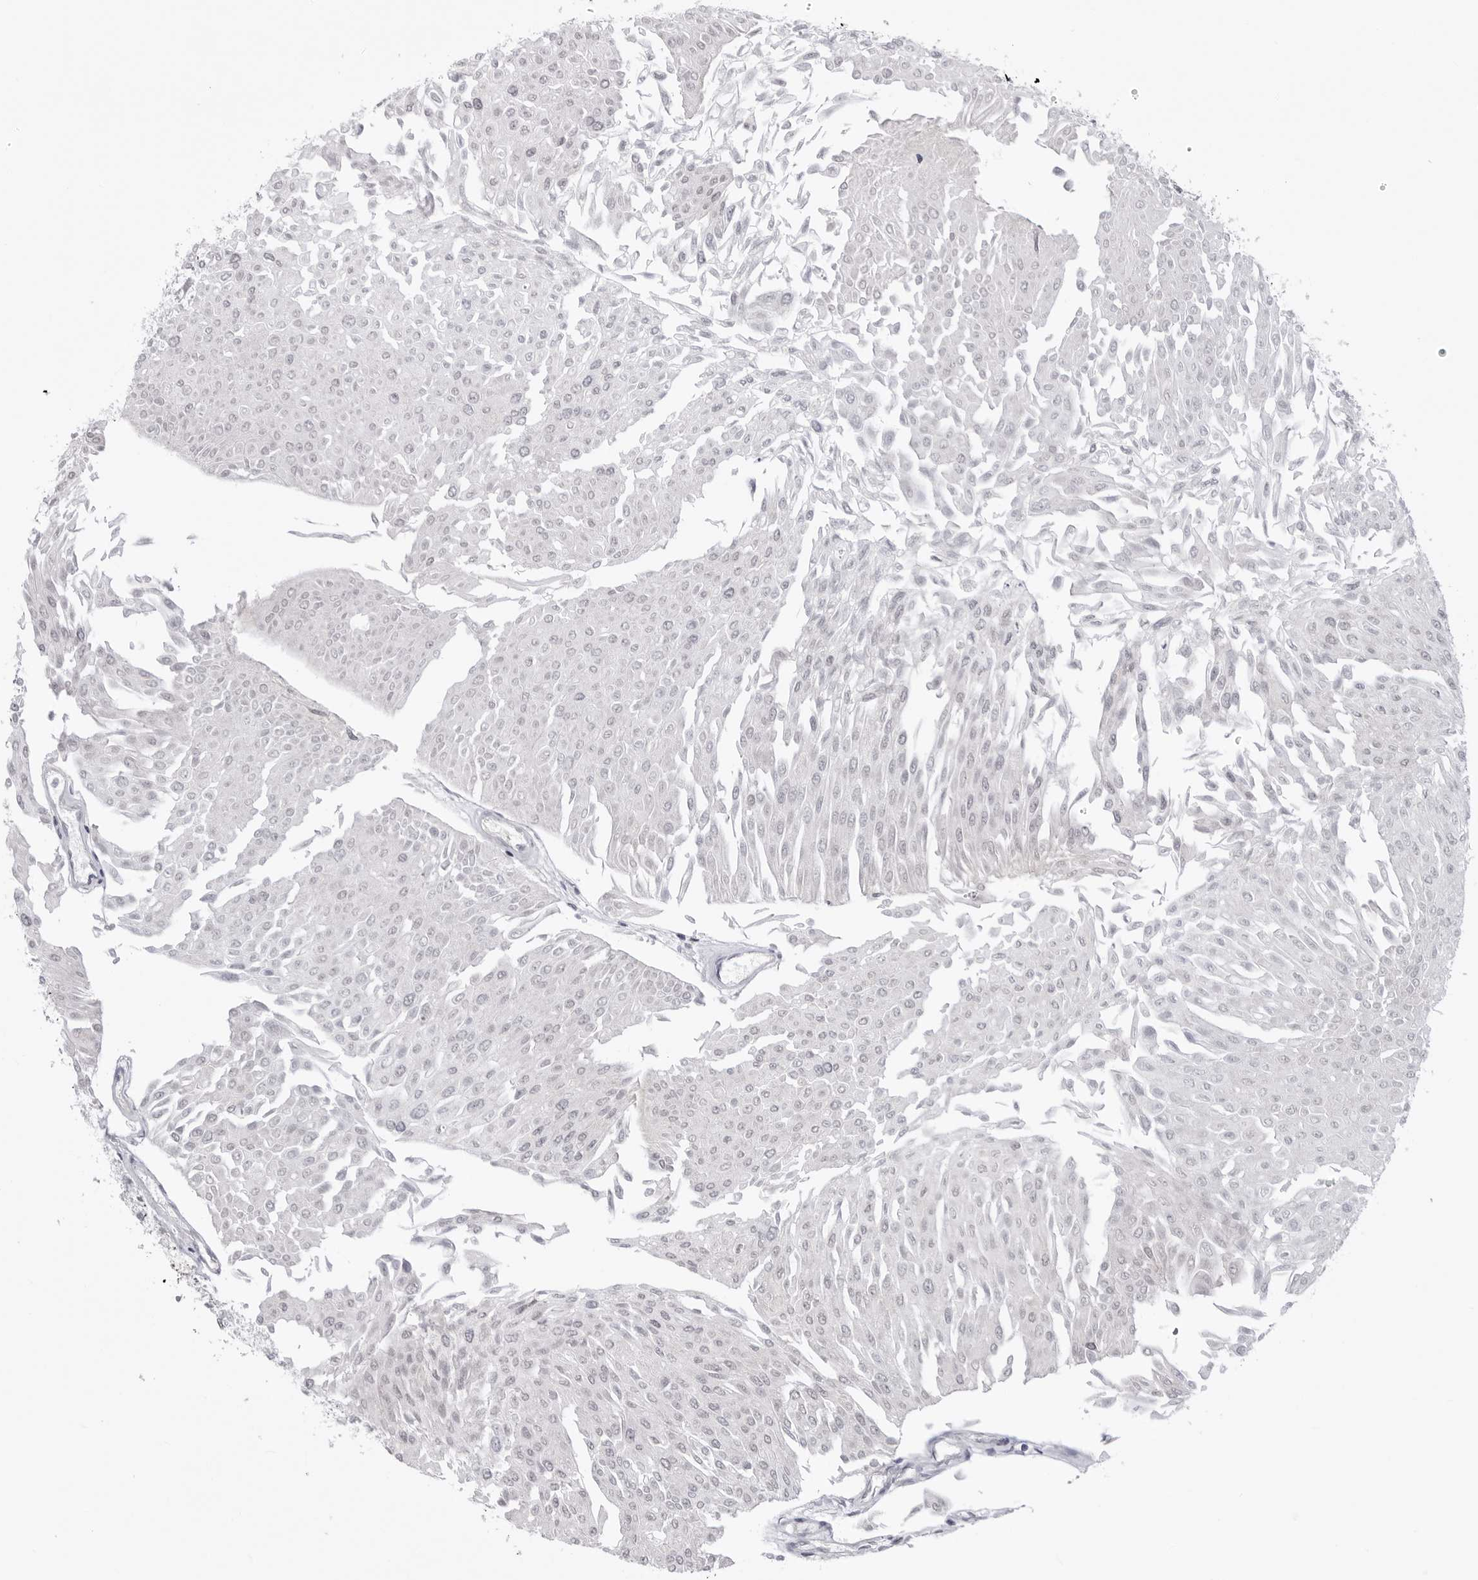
{"staining": {"intensity": "negative", "quantity": "none", "location": "none"}, "tissue": "urothelial cancer", "cell_type": "Tumor cells", "image_type": "cancer", "snomed": [{"axis": "morphology", "description": "Urothelial carcinoma, Low grade"}, {"axis": "topography", "description": "Urinary bladder"}], "caption": "Urothelial cancer was stained to show a protein in brown. There is no significant positivity in tumor cells. (DAB IHC, high magnification).", "gene": "FH", "patient": {"sex": "male", "age": 67}}